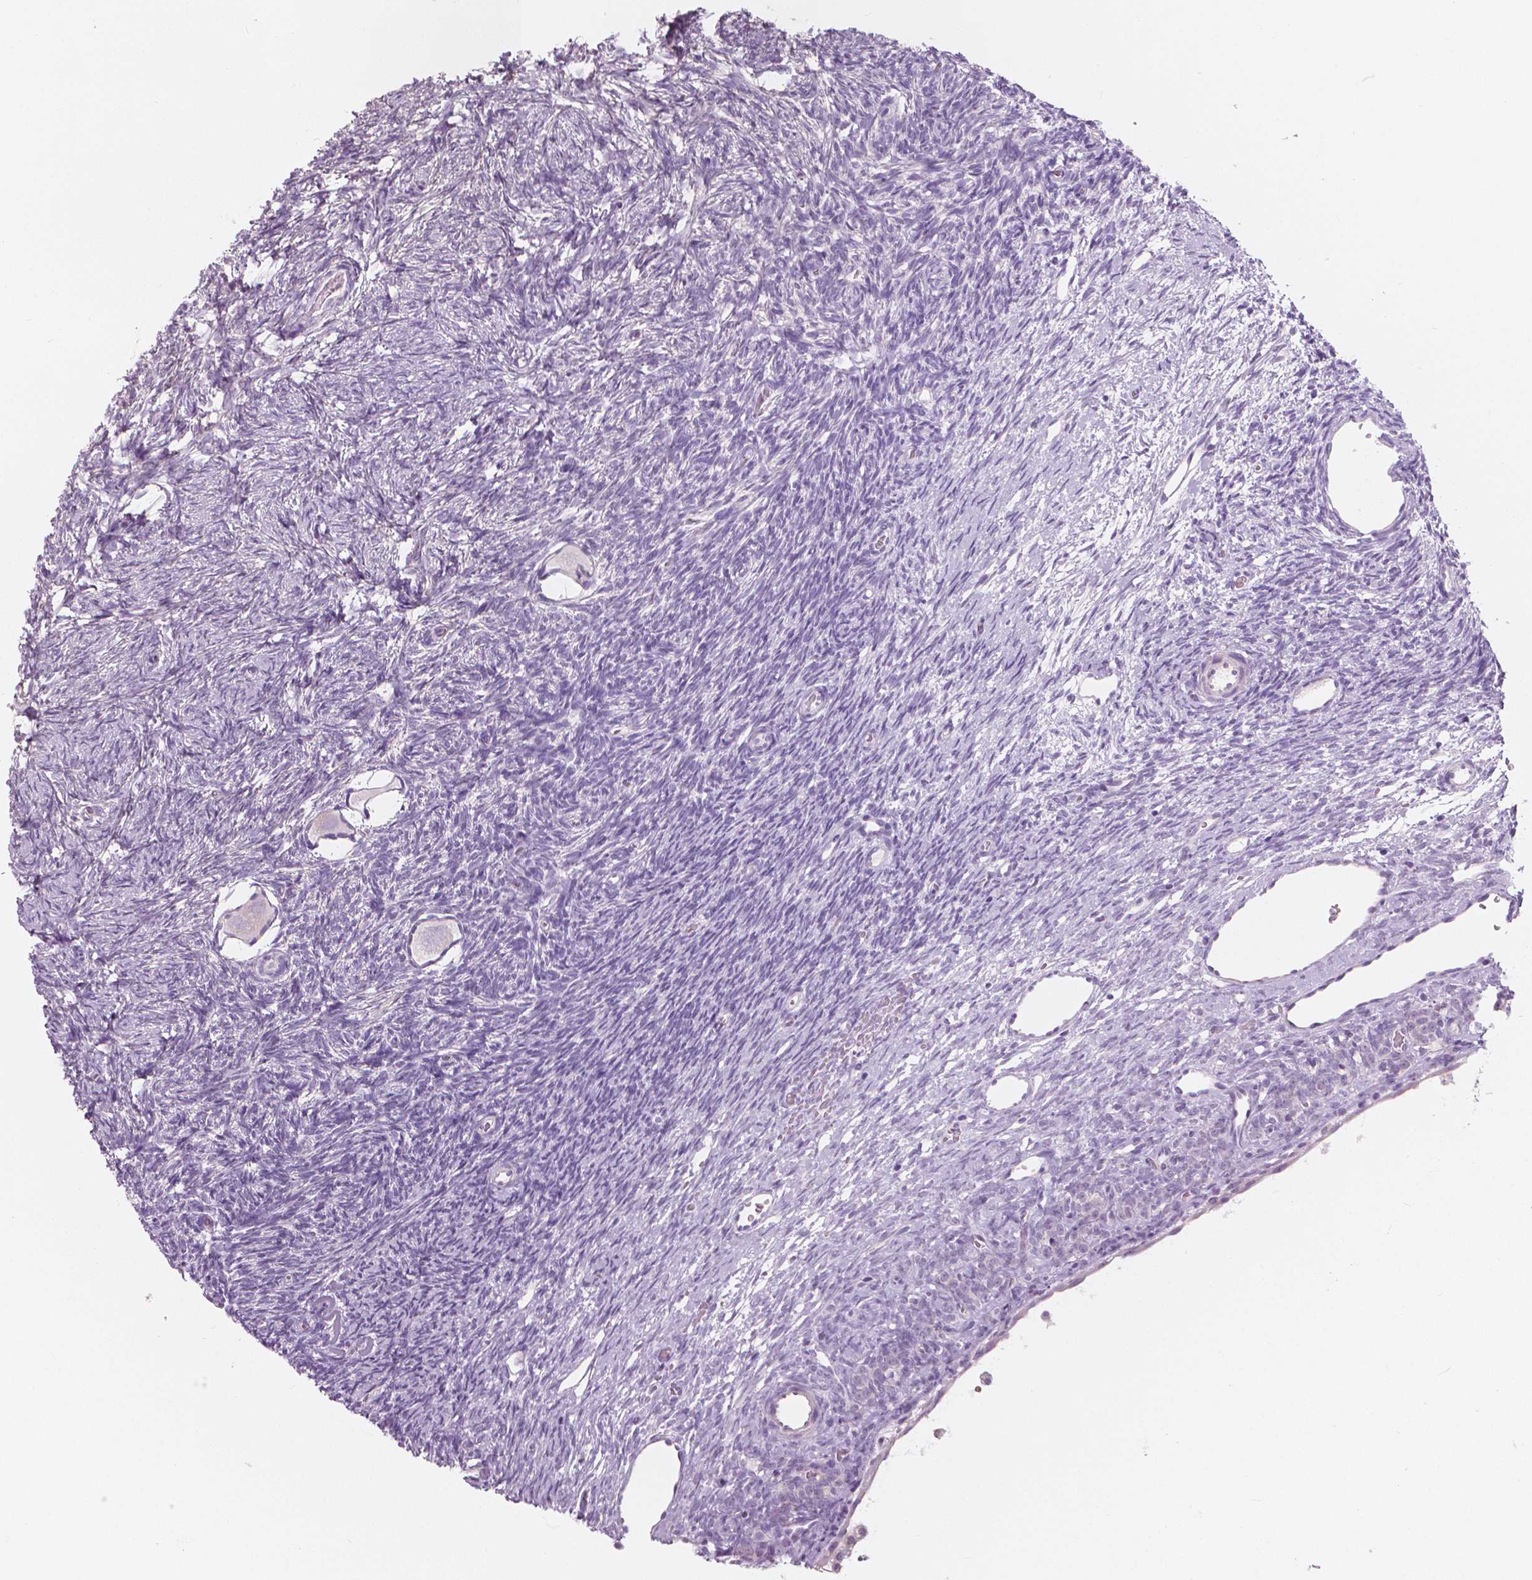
{"staining": {"intensity": "negative", "quantity": "none", "location": "none"}, "tissue": "ovary", "cell_type": "Follicle cells", "image_type": "normal", "snomed": [{"axis": "morphology", "description": "Normal tissue, NOS"}, {"axis": "topography", "description": "Ovary"}], "caption": "DAB immunohistochemical staining of unremarkable ovary displays no significant expression in follicle cells. (Brightfield microscopy of DAB immunohistochemistry at high magnification).", "gene": "A4GNT", "patient": {"sex": "female", "age": 34}}